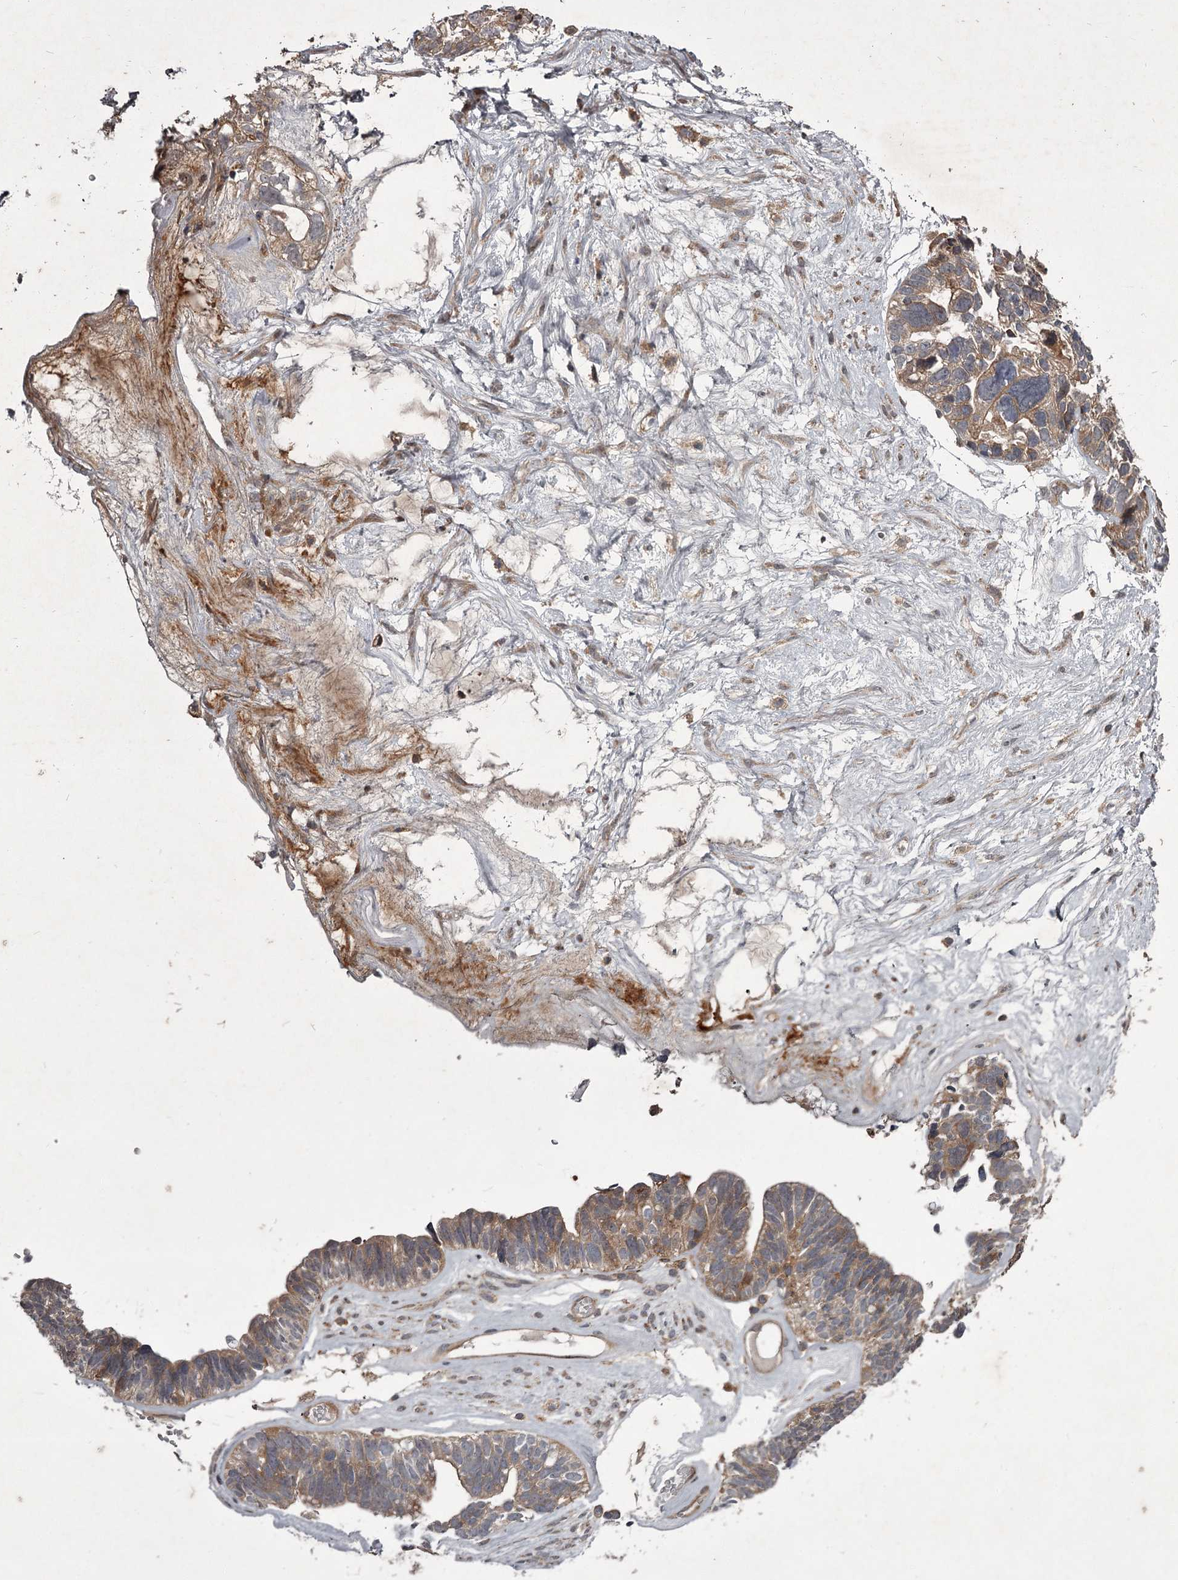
{"staining": {"intensity": "moderate", "quantity": ">75%", "location": "cytoplasmic/membranous"}, "tissue": "ovarian cancer", "cell_type": "Tumor cells", "image_type": "cancer", "snomed": [{"axis": "morphology", "description": "Cystadenocarcinoma, serous, NOS"}, {"axis": "topography", "description": "Ovary"}], "caption": "Immunohistochemical staining of human ovarian cancer exhibits moderate cytoplasmic/membranous protein expression in approximately >75% of tumor cells. The staining was performed using DAB (3,3'-diaminobenzidine), with brown indicating positive protein expression. Nuclei are stained blue with hematoxylin.", "gene": "UNC93B1", "patient": {"sex": "female", "age": 79}}